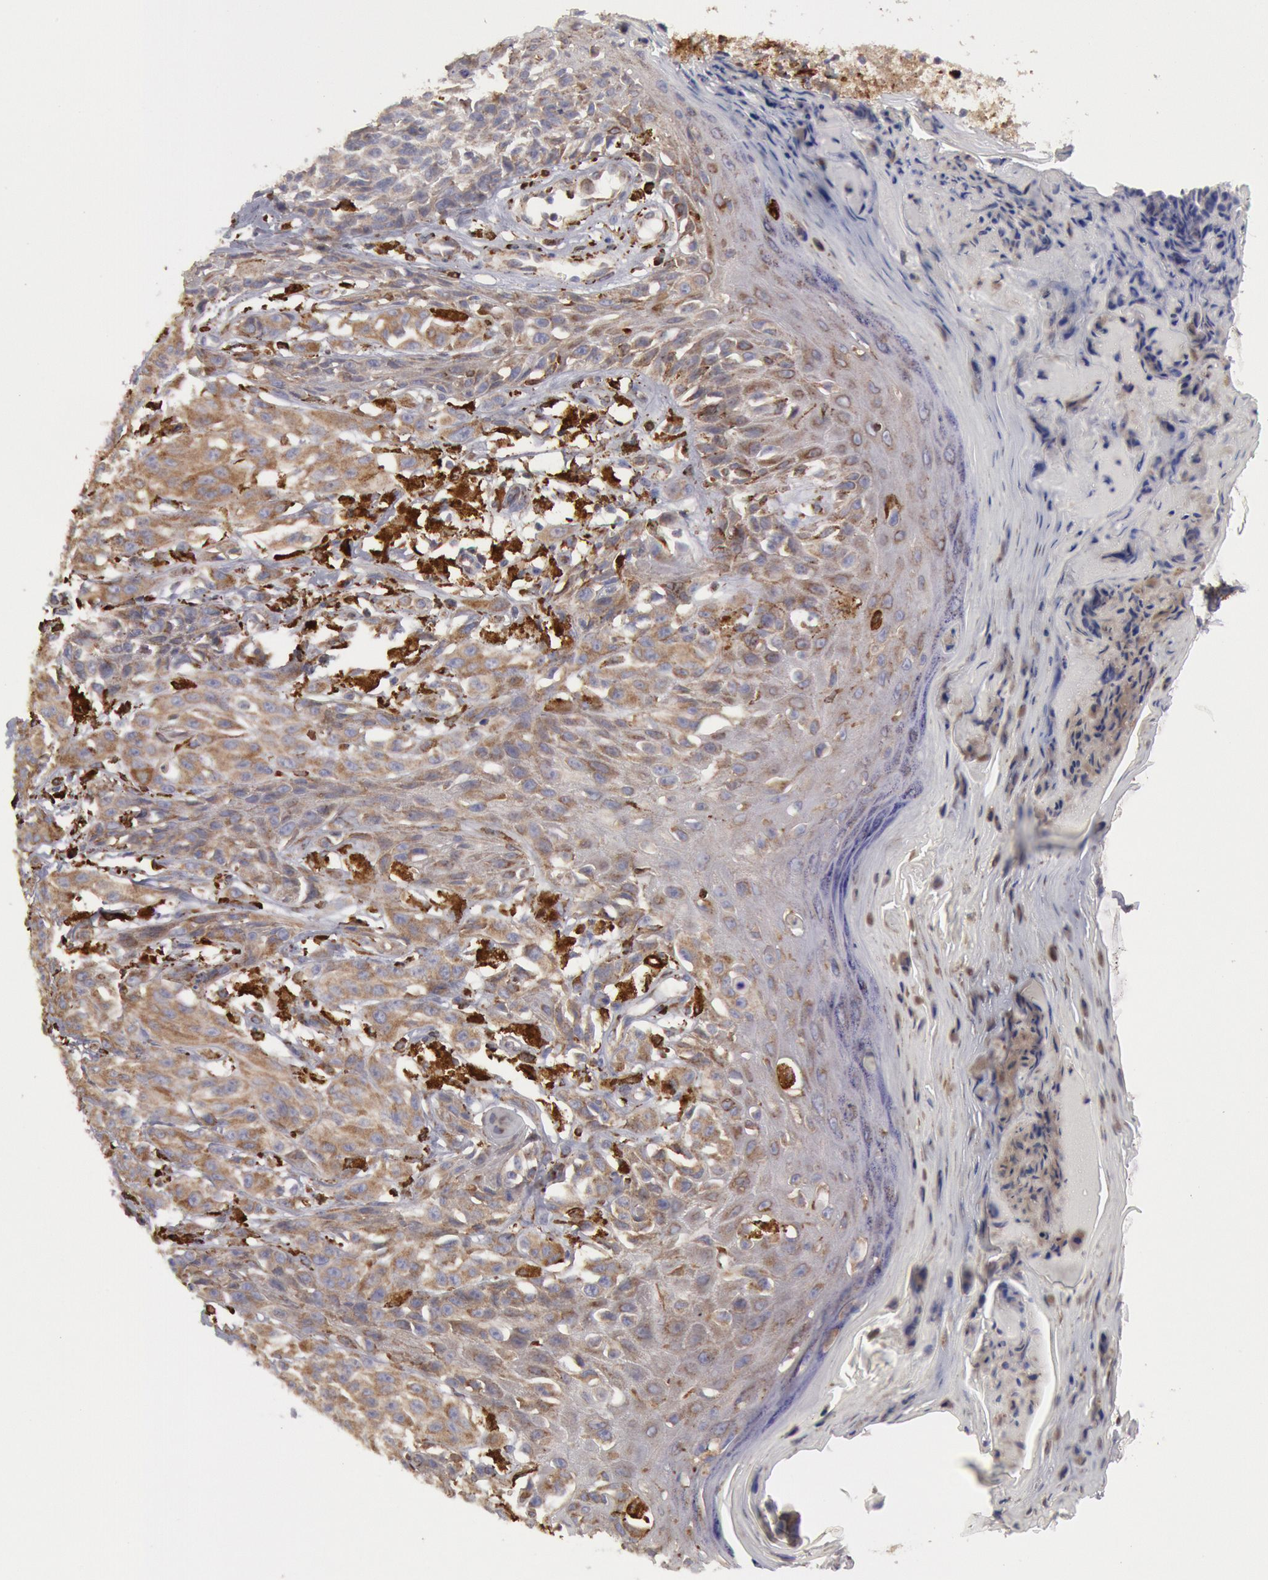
{"staining": {"intensity": "weak", "quantity": "25%-75%", "location": "cytoplasmic/membranous"}, "tissue": "melanoma", "cell_type": "Tumor cells", "image_type": "cancer", "snomed": [{"axis": "morphology", "description": "Malignant melanoma, NOS"}, {"axis": "topography", "description": "Skin"}], "caption": "Human malignant melanoma stained for a protein (brown) exhibits weak cytoplasmic/membranous positive positivity in approximately 25%-75% of tumor cells.", "gene": "ERP44", "patient": {"sex": "female", "age": 77}}